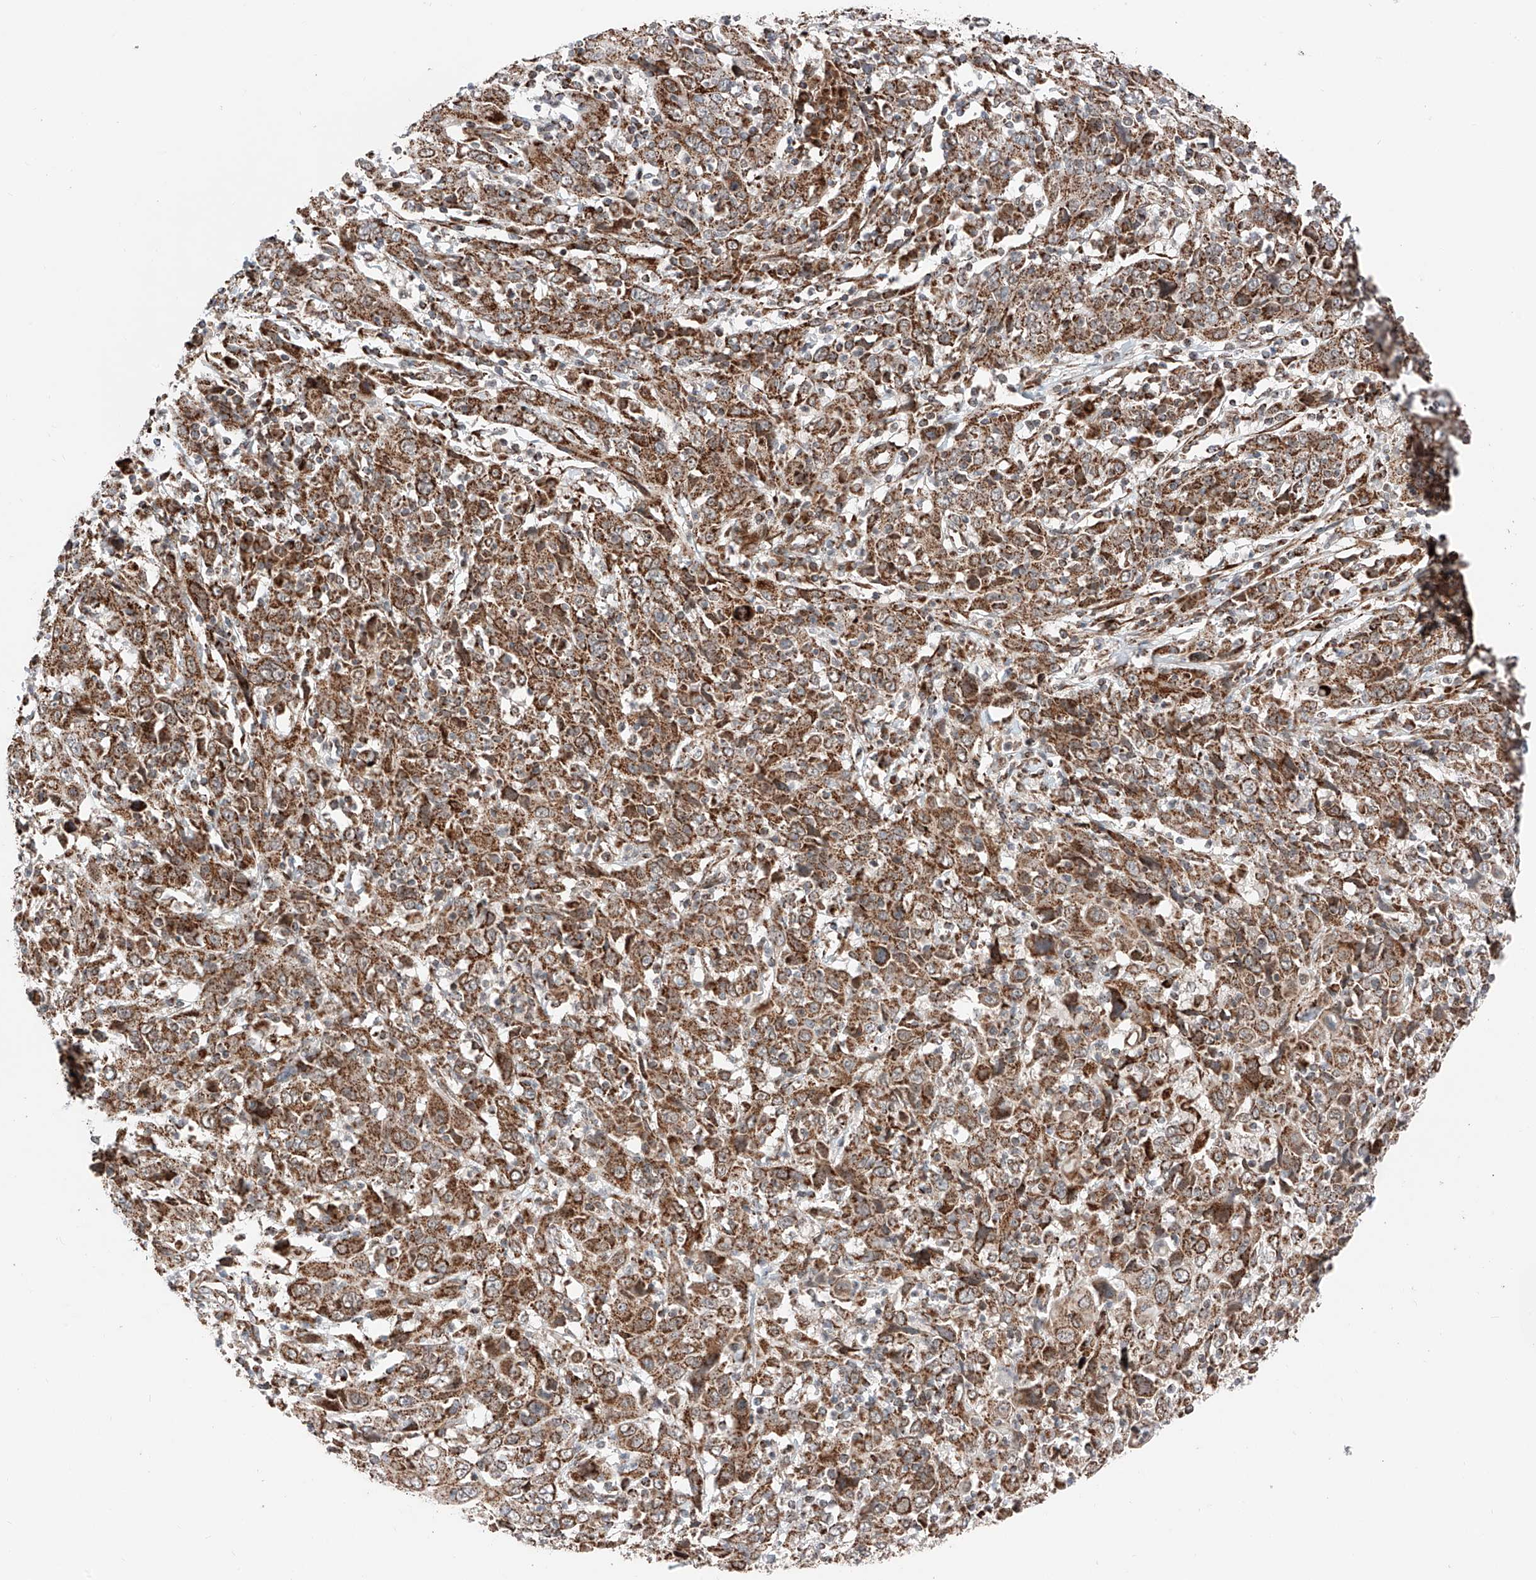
{"staining": {"intensity": "strong", "quantity": ">75%", "location": "cytoplasmic/membranous"}, "tissue": "cervical cancer", "cell_type": "Tumor cells", "image_type": "cancer", "snomed": [{"axis": "morphology", "description": "Squamous cell carcinoma, NOS"}, {"axis": "topography", "description": "Cervix"}], "caption": "Brown immunohistochemical staining in human cervical cancer (squamous cell carcinoma) shows strong cytoplasmic/membranous expression in approximately >75% of tumor cells.", "gene": "ZSCAN29", "patient": {"sex": "female", "age": 46}}